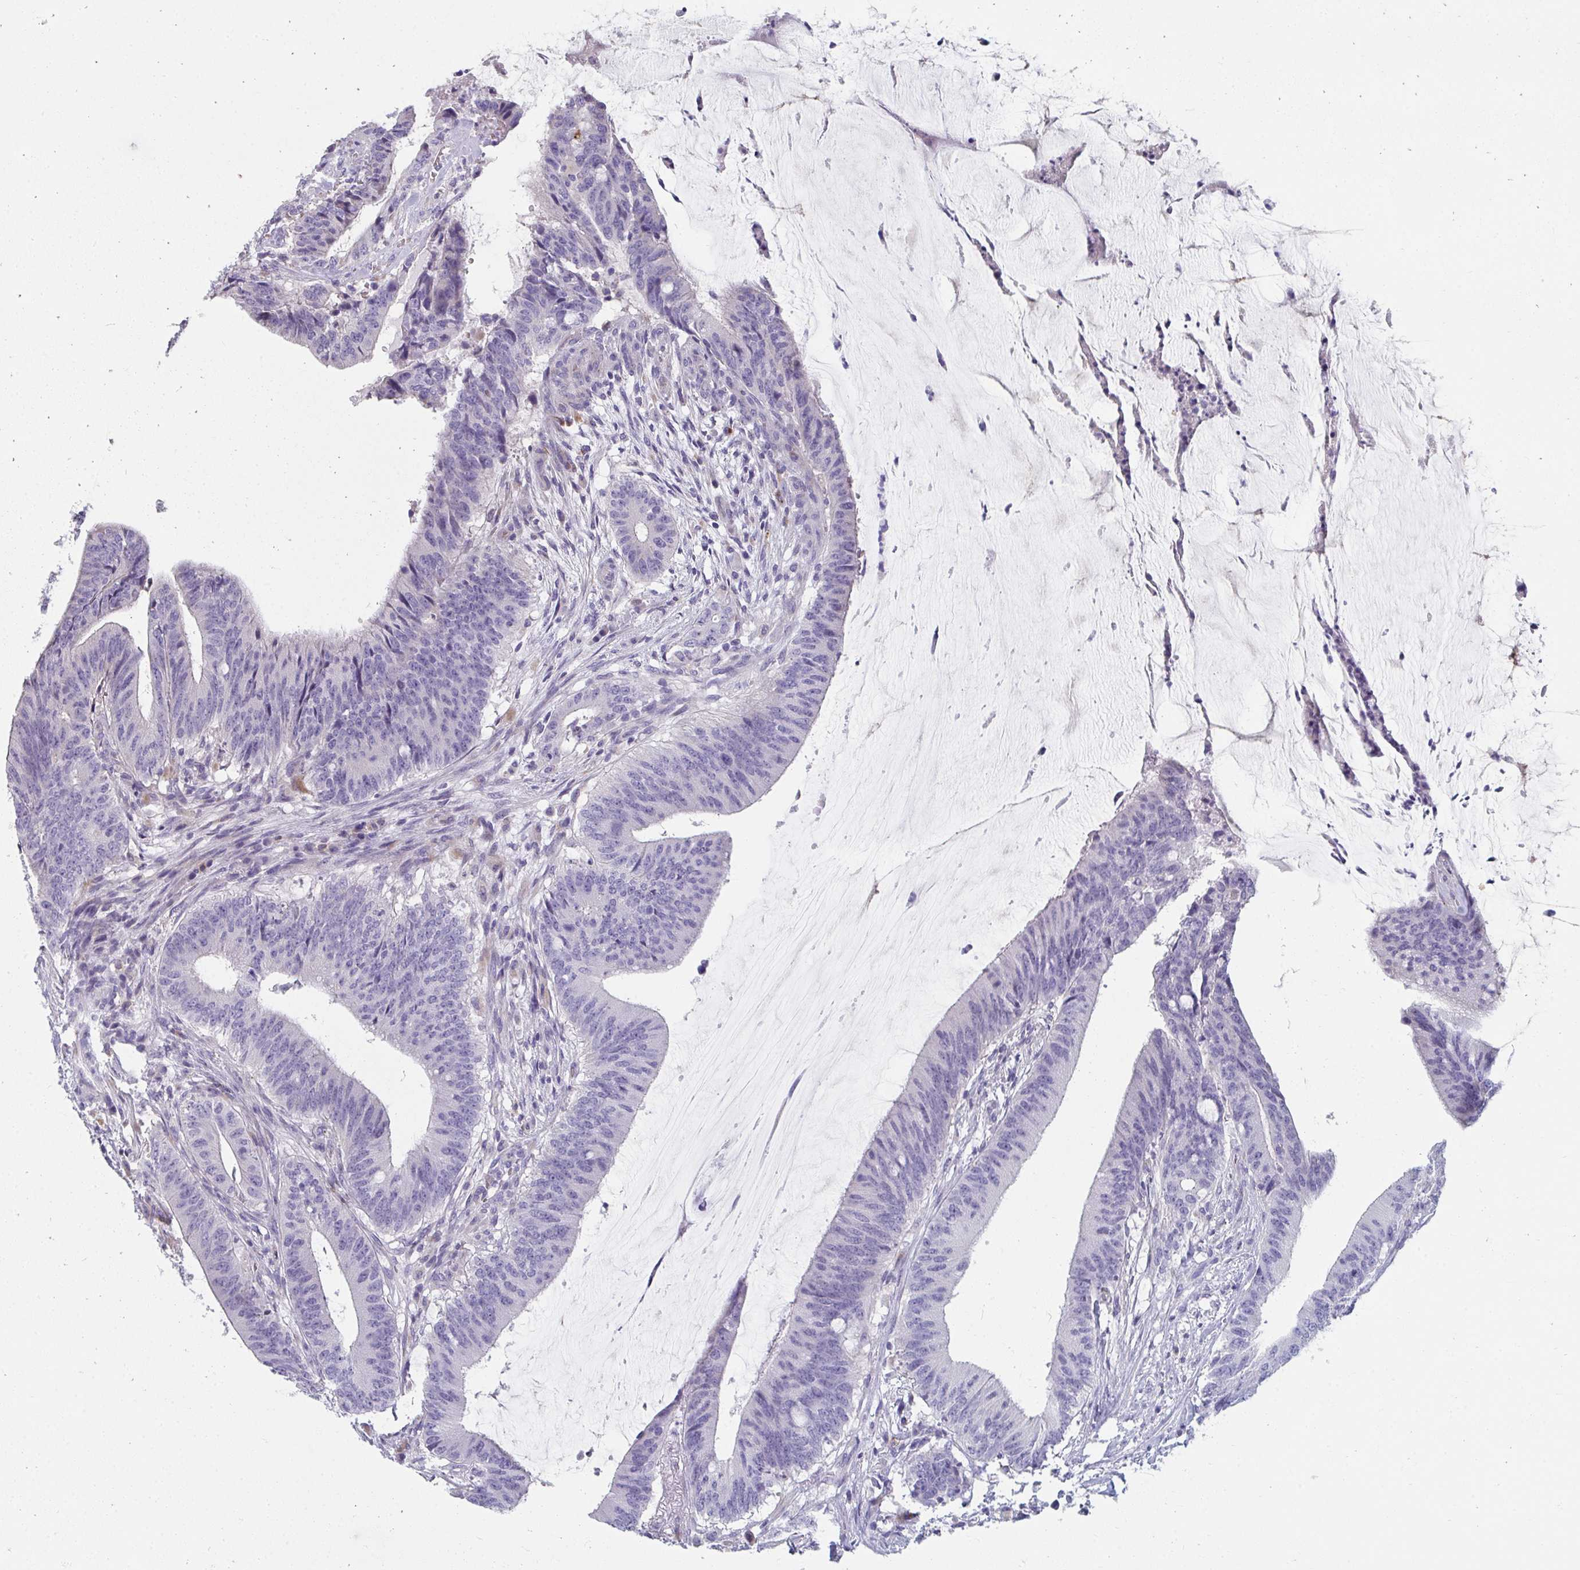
{"staining": {"intensity": "negative", "quantity": "none", "location": "none"}, "tissue": "colorectal cancer", "cell_type": "Tumor cells", "image_type": "cancer", "snomed": [{"axis": "morphology", "description": "Adenocarcinoma, NOS"}, {"axis": "topography", "description": "Colon"}], "caption": "High power microscopy photomicrograph of an immunohistochemistry (IHC) photomicrograph of colorectal cancer (adenocarcinoma), revealing no significant expression in tumor cells.", "gene": "EIF1AD", "patient": {"sex": "female", "age": 43}}